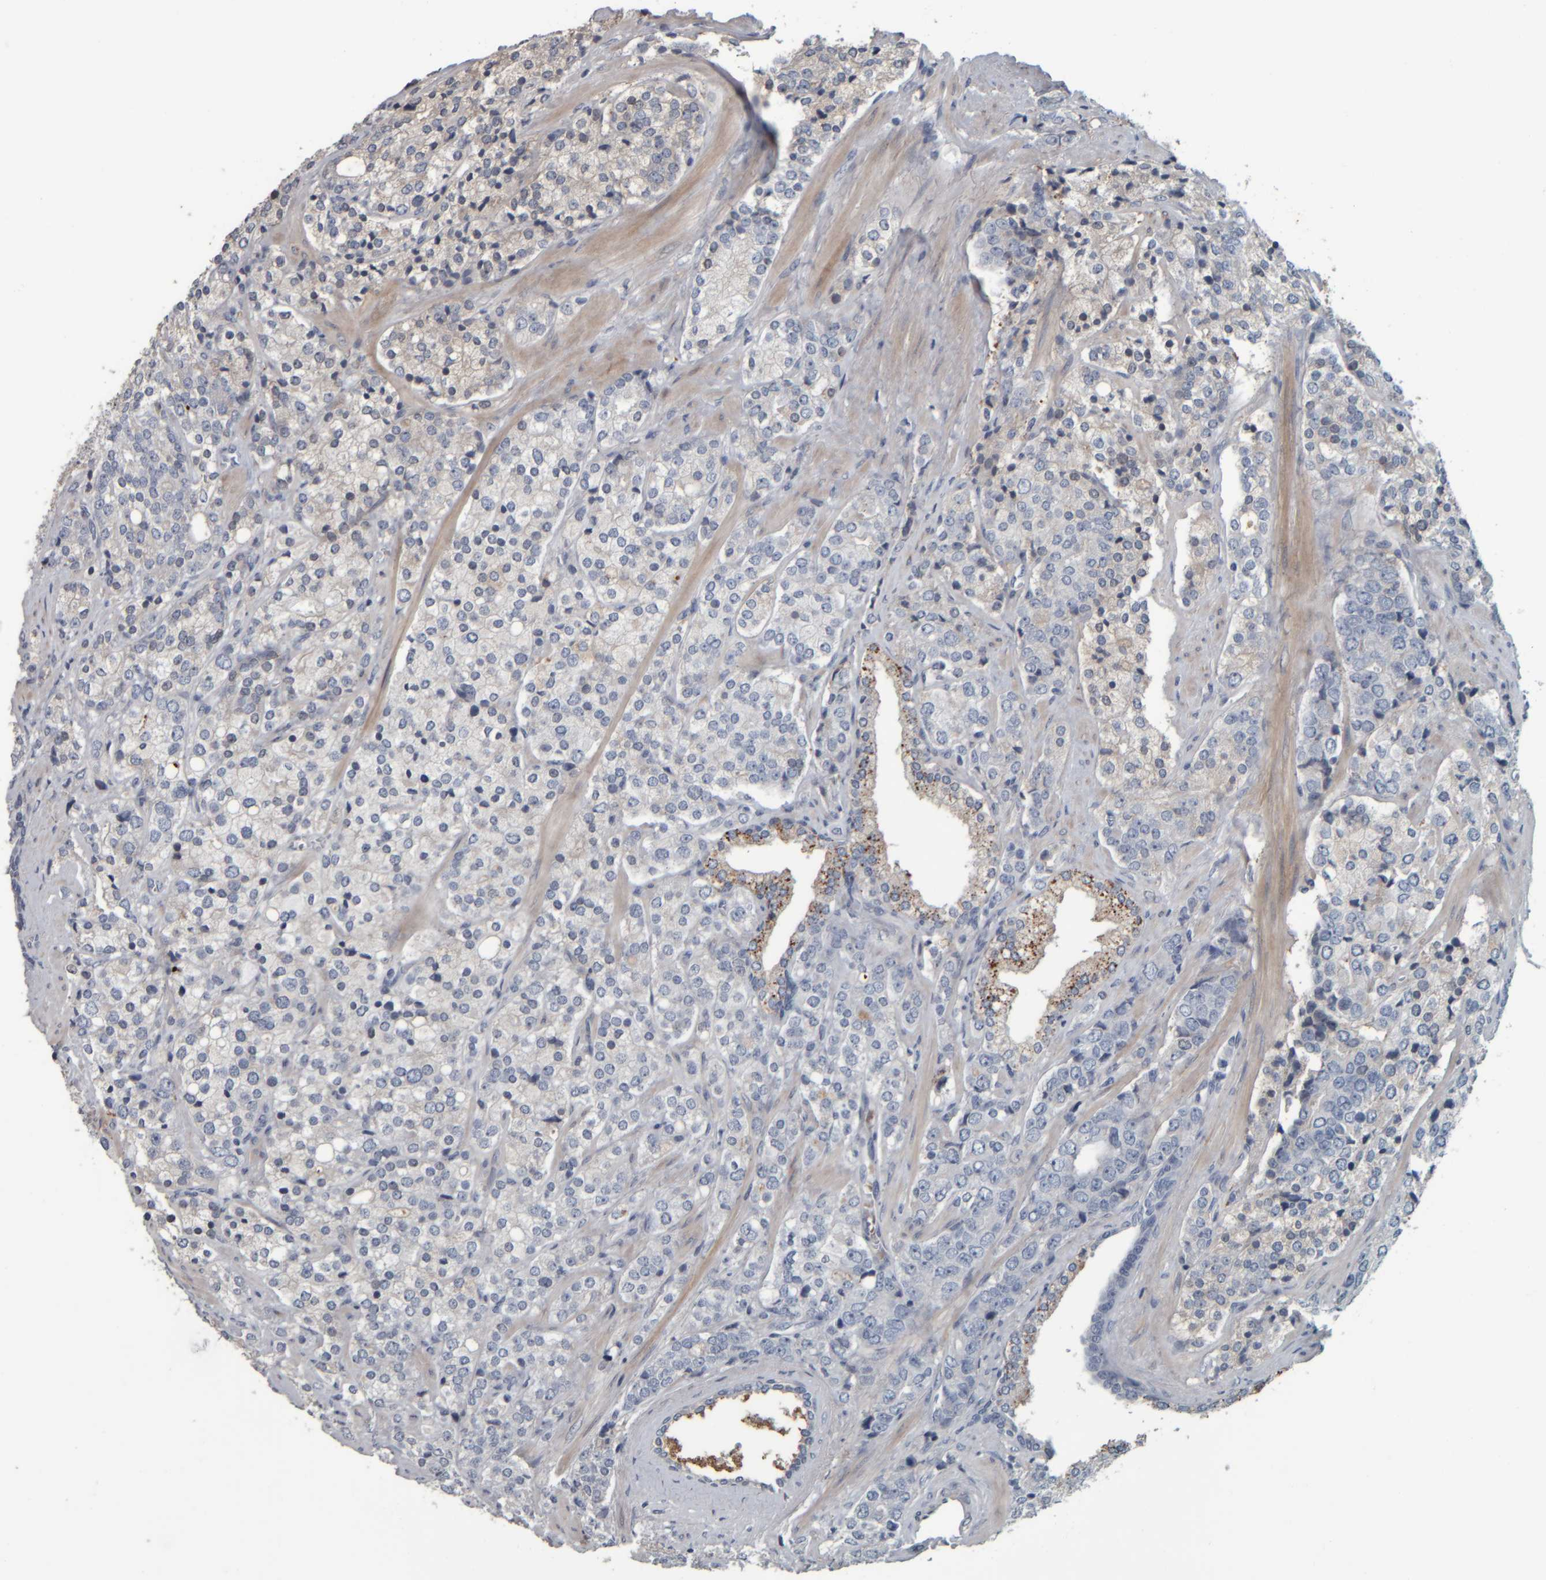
{"staining": {"intensity": "weak", "quantity": "<25%", "location": "cytoplasmic/membranous"}, "tissue": "prostate cancer", "cell_type": "Tumor cells", "image_type": "cancer", "snomed": [{"axis": "morphology", "description": "Adenocarcinoma, High grade"}, {"axis": "topography", "description": "Prostate"}], "caption": "An IHC image of prostate high-grade adenocarcinoma is shown. There is no staining in tumor cells of prostate high-grade adenocarcinoma. Nuclei are stained in blue.", "gene": "CAVIN4", "patient": {"sex": "male", "age": 71}}